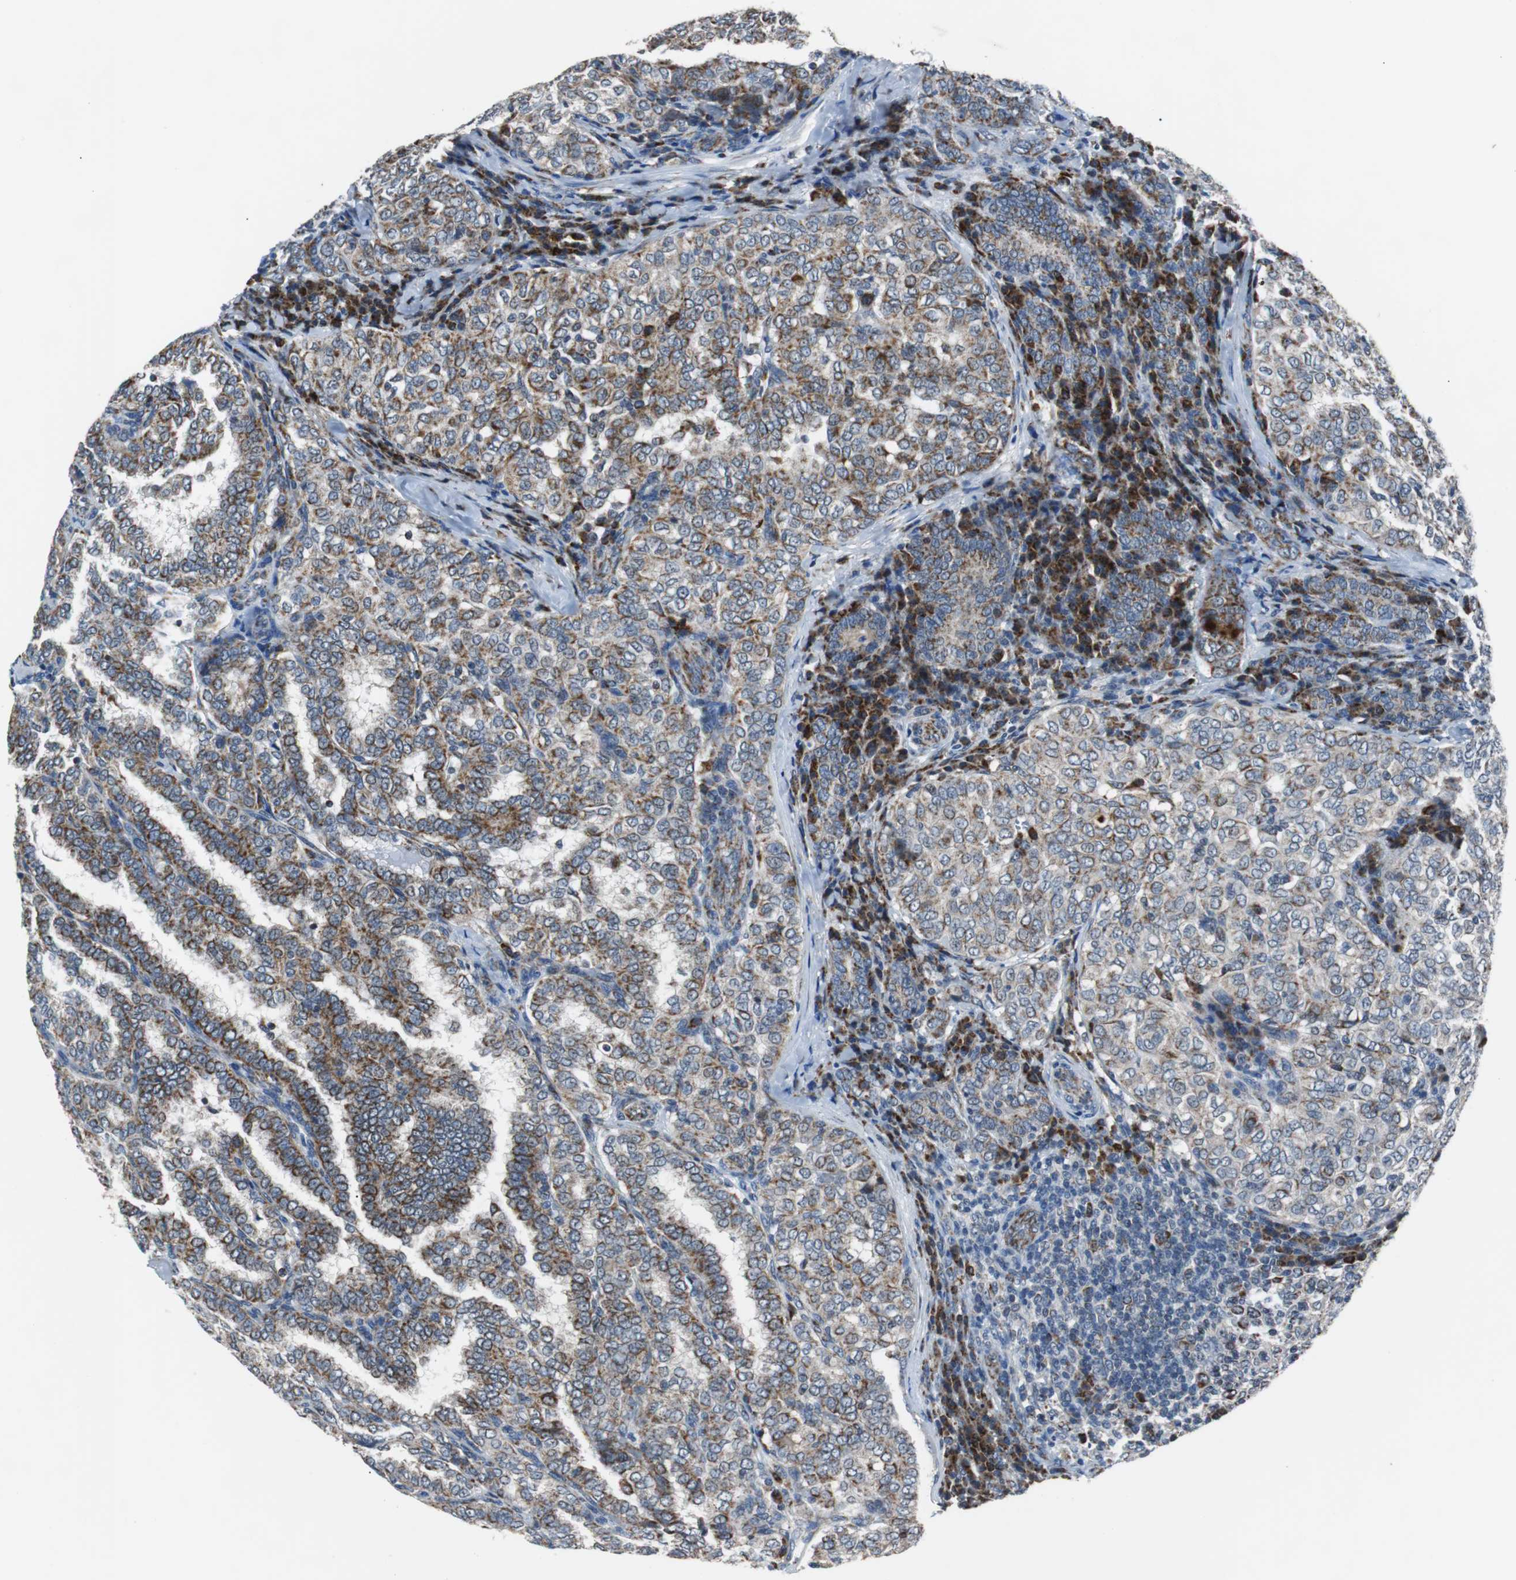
{"staining": {"intensity": "strong", "quantity": ">75%", "location": "cytoplasmic/membranous"}, "tissue": "thyroid cancer", "cell_type": "Tumor cells", "image_type": "cancer", "snomed": [{"axis": "morphology", "description": "Papillary adenocarcinoma, NOS"}, {"axis": "topography", "description": "Thyroid gland"}], "caption": "Protein staining by immunohistochemistry (IHC) demonstrates strong cytoplasmic/membranous staining in approximately >75% of tumor cells in papillary adenocarcinoma (thyroid).", "gene": "PITRM1", "patient": {"sex": "female", "age": 30}}